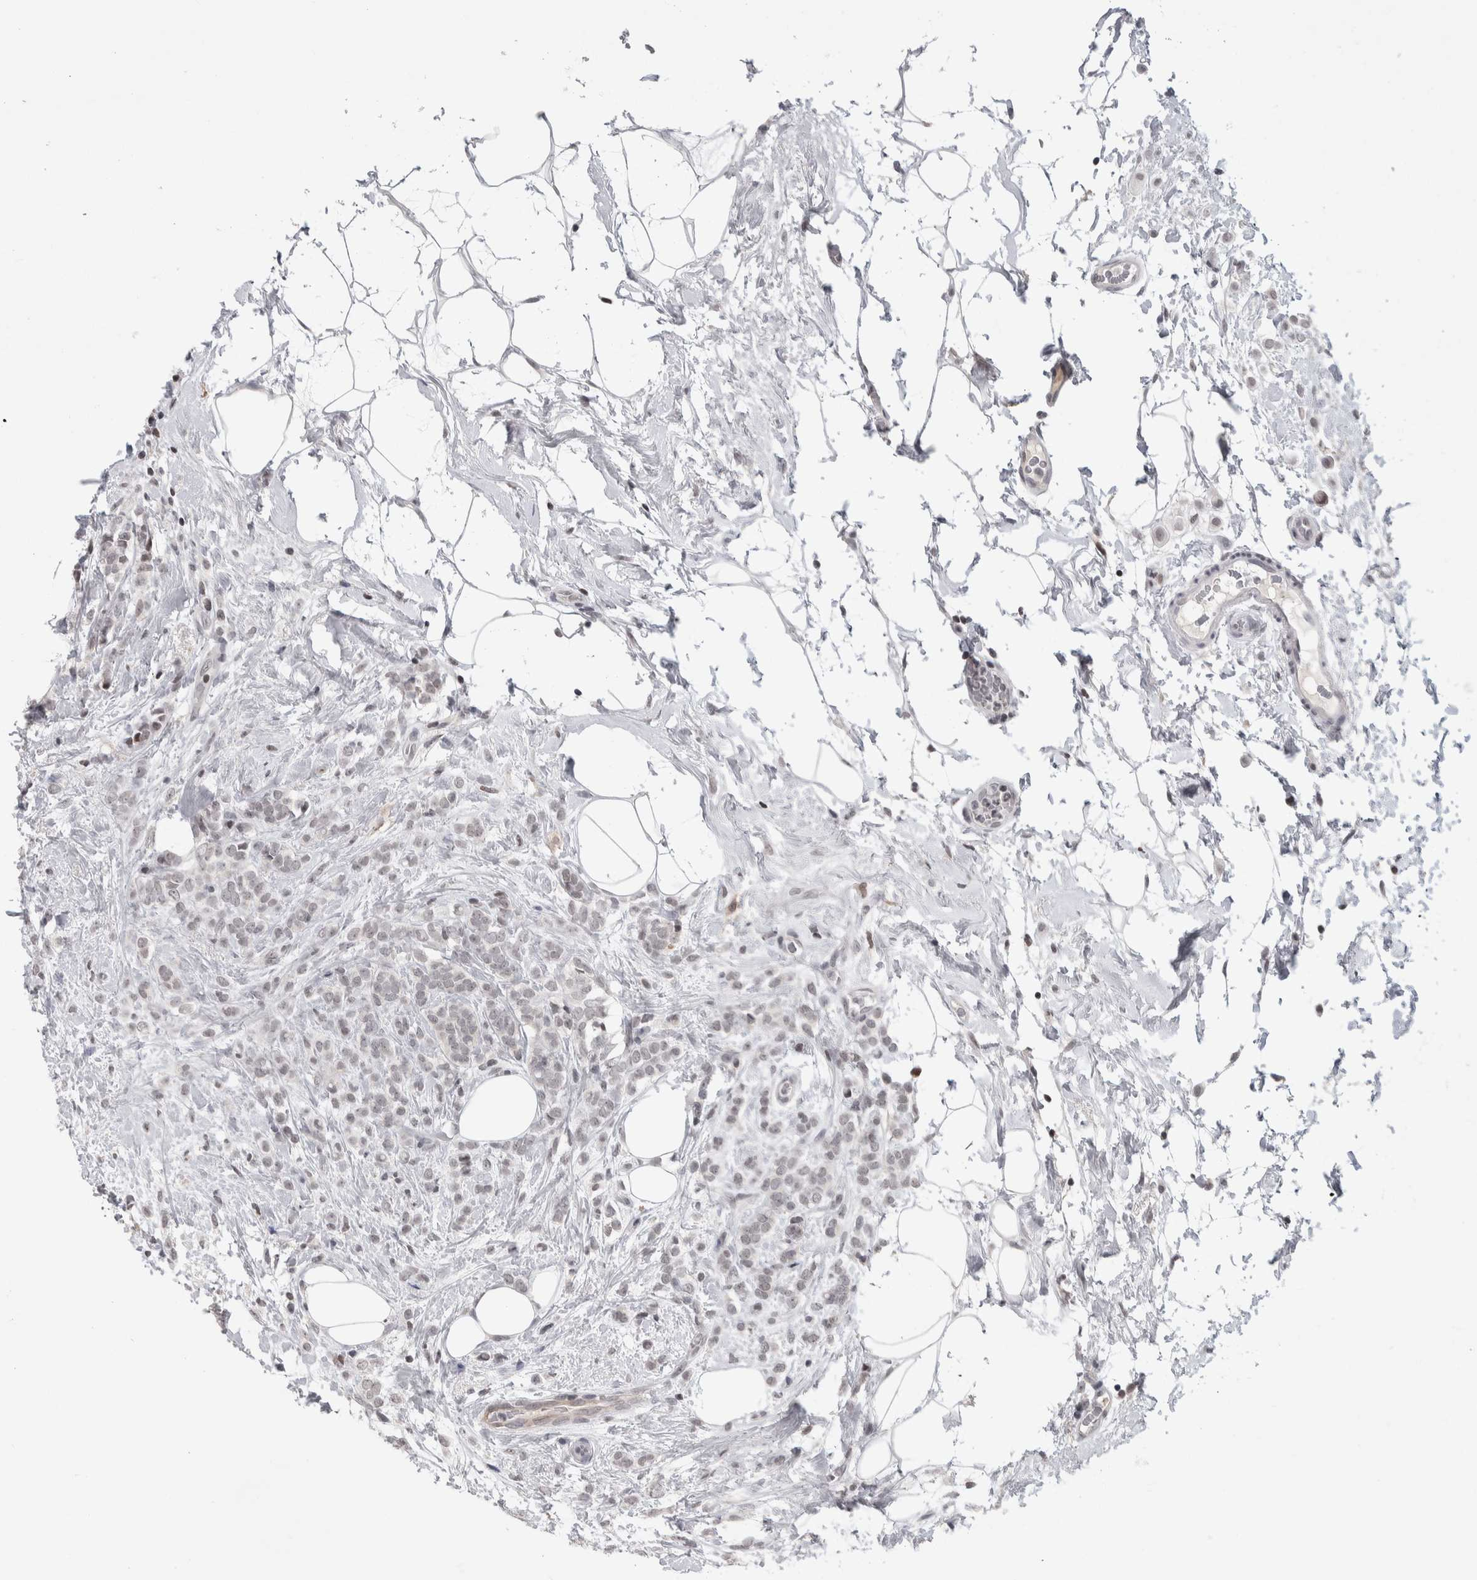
{"staining": {"intensity": "negative", "quantity": "none", "location": "none"}, "tissue": "breast cancer", "cell_type": "Tumor cells", "image_type": "cancer", "snomed": [{"axis": "morphology", "description": "Lobular carcinoma"}, {"axis": "topography", "description": "Breast"}], "caption": "Protein analysis of breast lobular carcinoma reveals no significant positivity in tumor cells.", "gene": "ZSCAN21", "patient": {"sex": "female", "age": 50}}